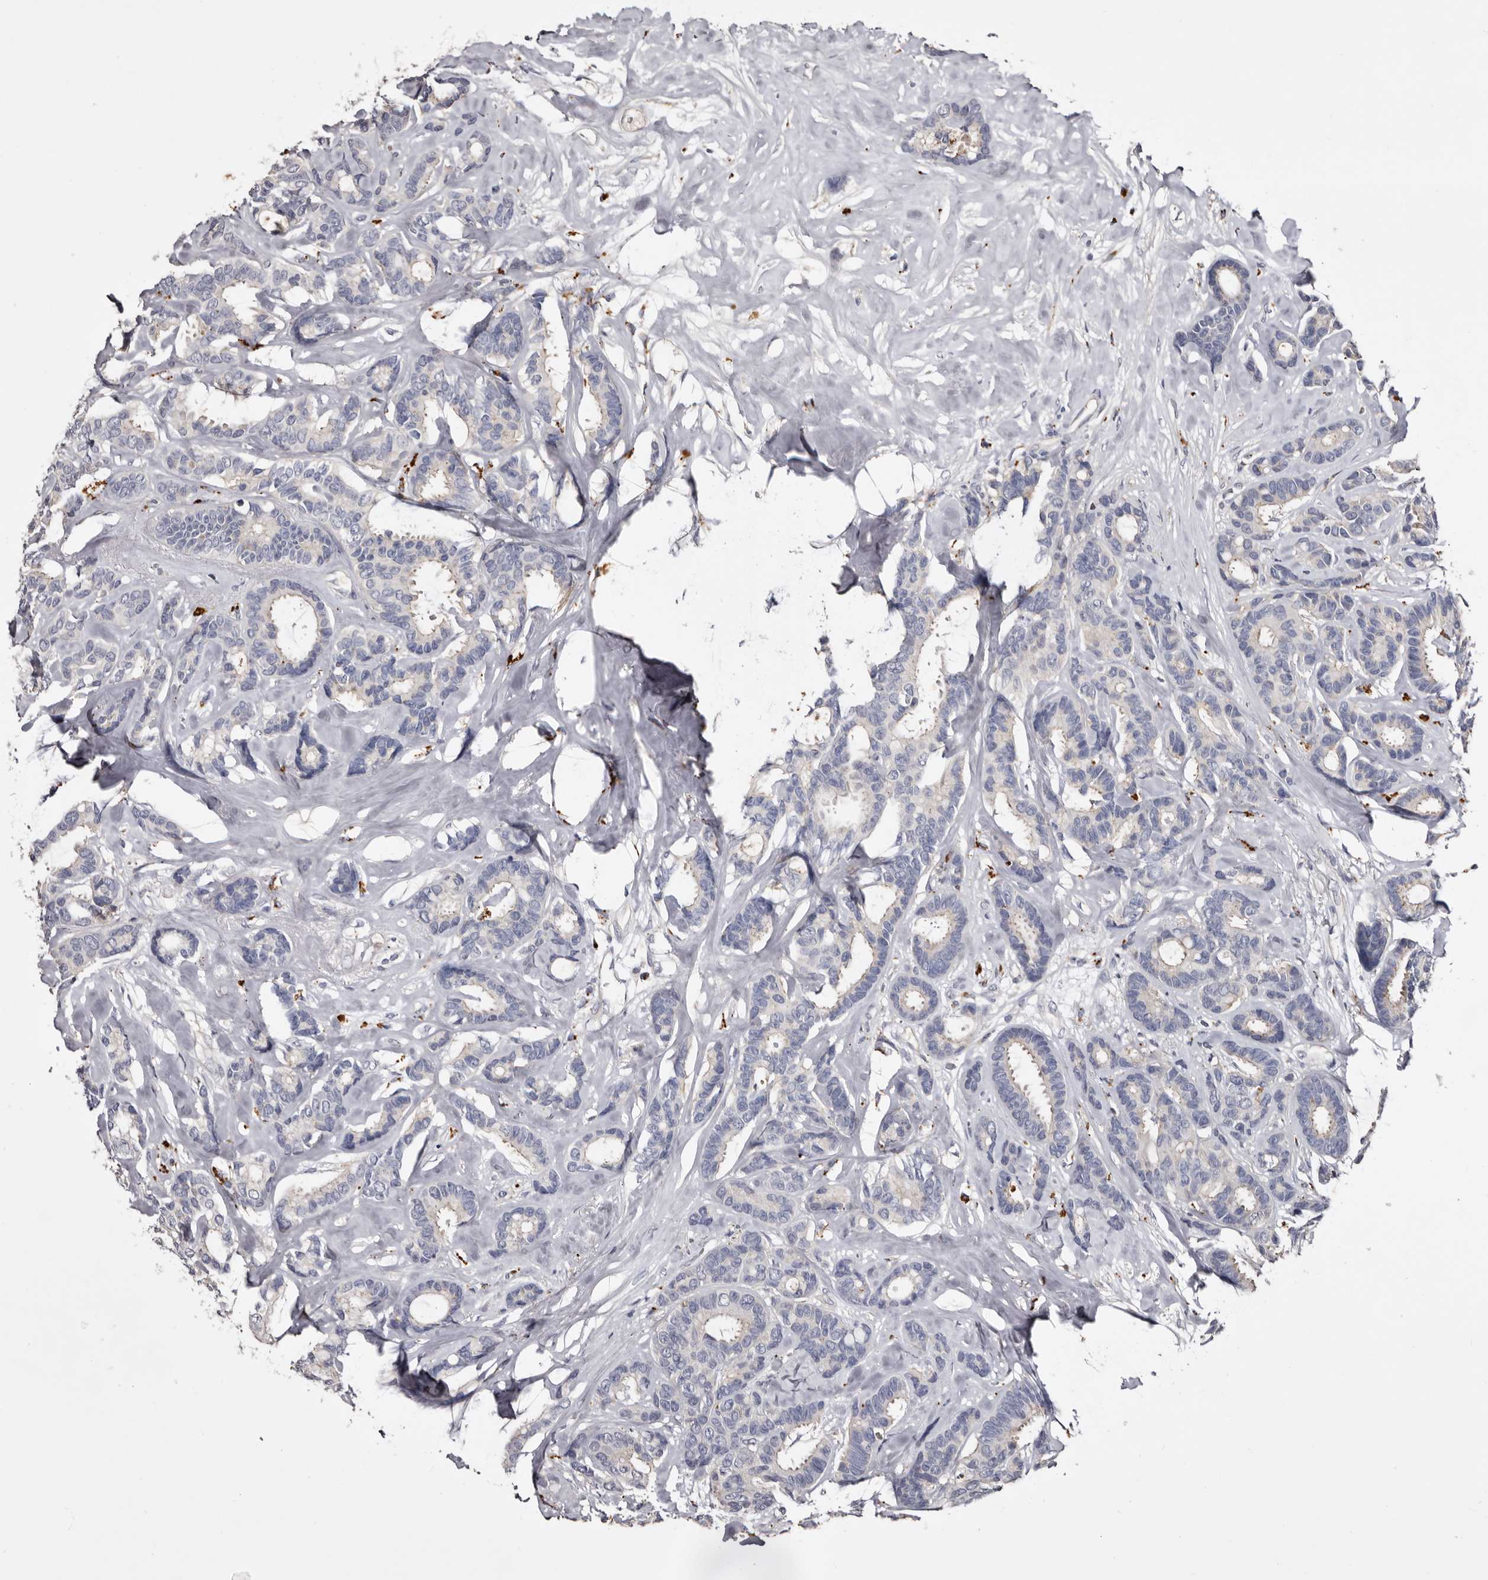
{"staining": {"intensity": "negative", "quantity": "none", "location": "none"}, "tissue": "breast cancer", "cell_type": "Tumor cells", "image_type": "cancer", "snomed": [{"axis": "morphology", "description": "Duct carcinoma"}, {"axis": "topography", "description": "Breast"}], "caption": "High power microscopy image of an IHC histopathology image of breast cancer (intraductal carcinoma), revealing no significant staining in tumor cells. (DAB IHC, high magnification).", "gene": "SLC10A4", "patient": {"sex": "female", "age": 87}}